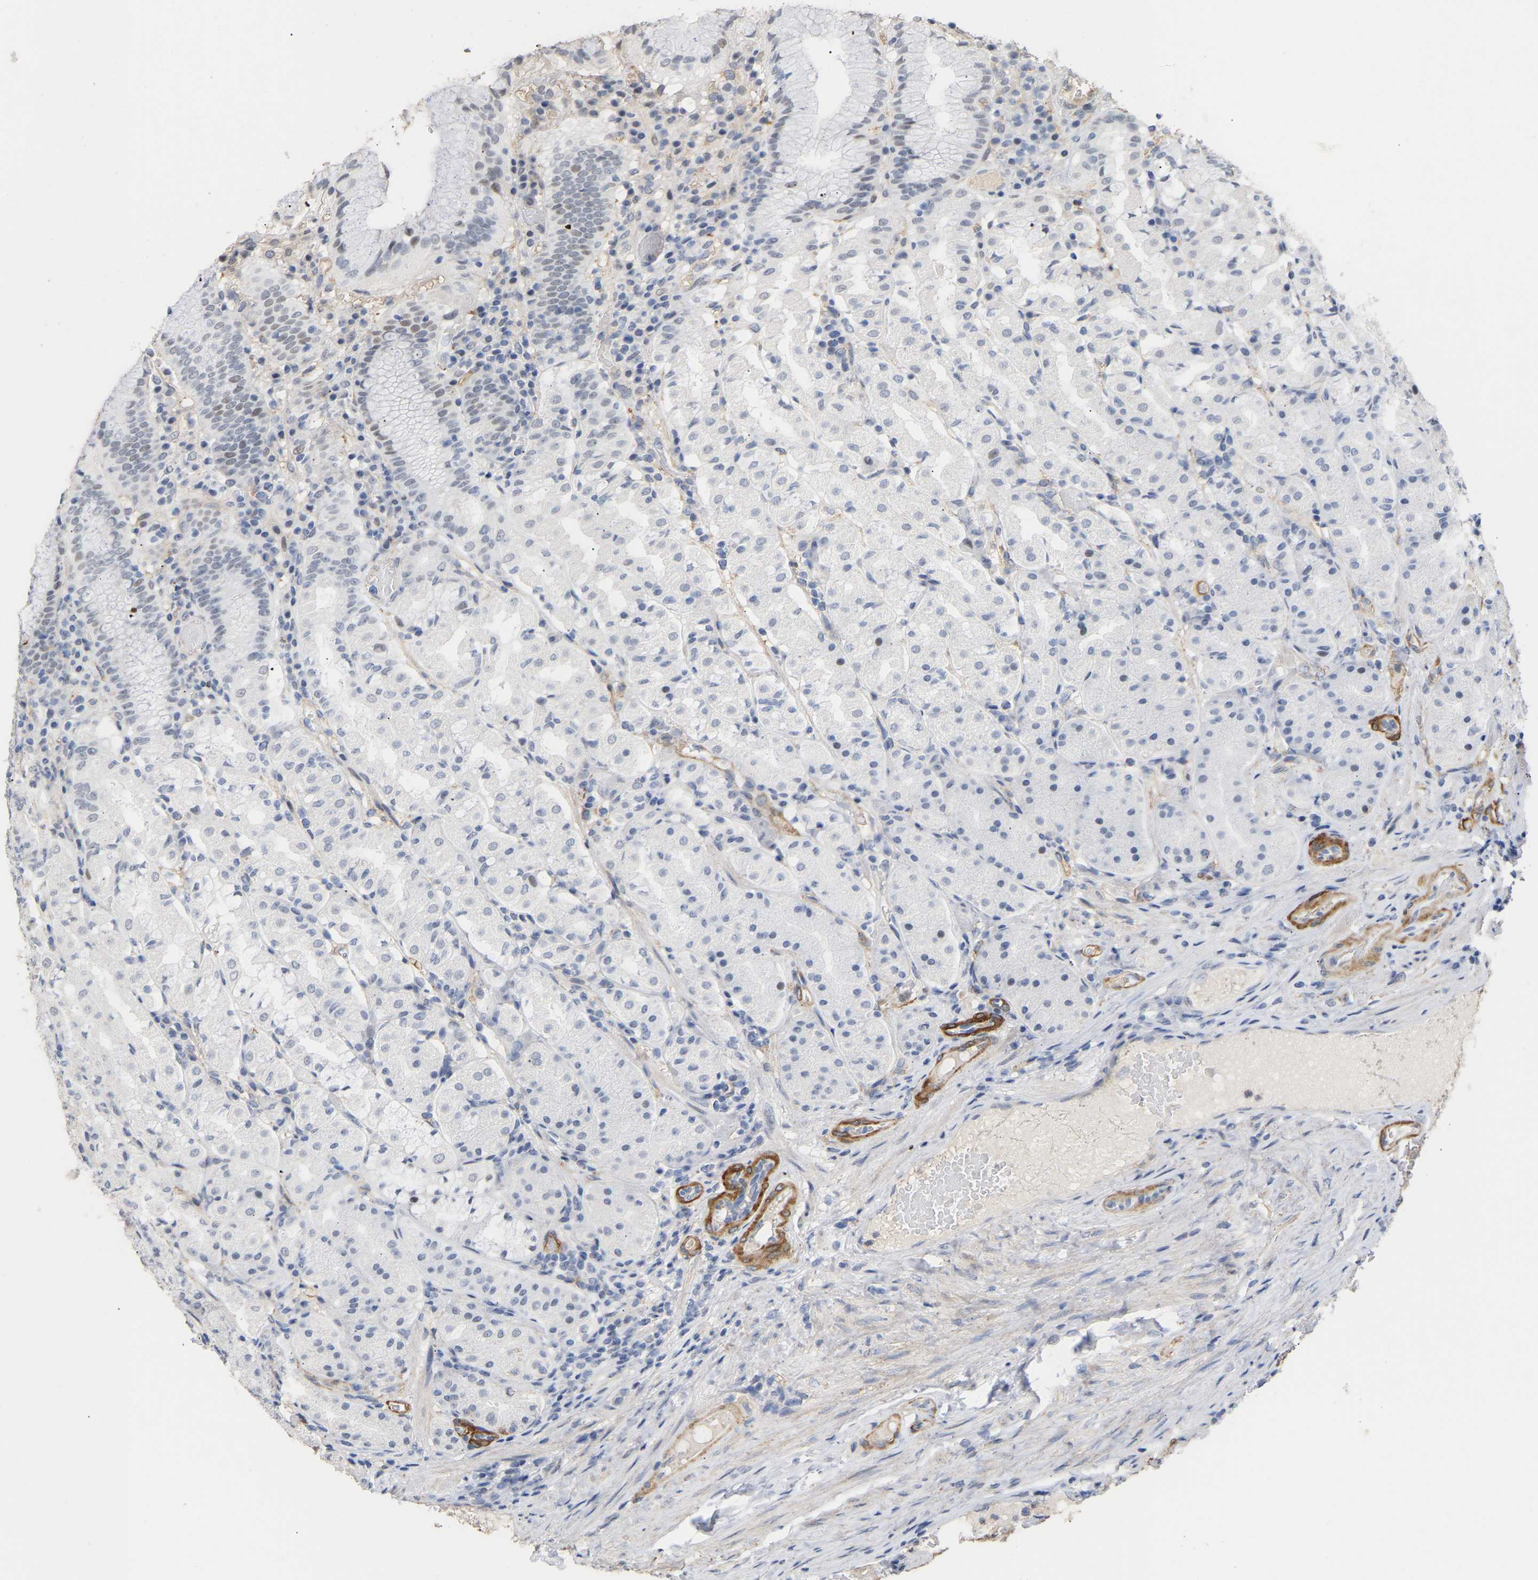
{"staining": {"intensity": "moderate", "quantity": "<25%", "location": "nuclear"}, "tissue": "stomach", "cell_type": "Glandular cells", "image_type": "normal", "snomed": [{"axis": "morphology", "description": "Normal tissue, NOS"}, {"axis": "topography", "description": "Stomach"}, {"axis": "topography", "description": "Stomach, lower"}], "caption": "A high-resolution micrograph shows immunohistochemistry (IHC) staining of normal stomach, which shows moderate nuclear expression in about <25% of glandular cells. The protein of interest is stained brown, and the nuclei are stained in blue (DAB (3,3'-diaminobenzidine) IHC with brightfield microscopy, high magnification).", "gene": "AMPH", "patient": {"sex": "female", "age": 56}}